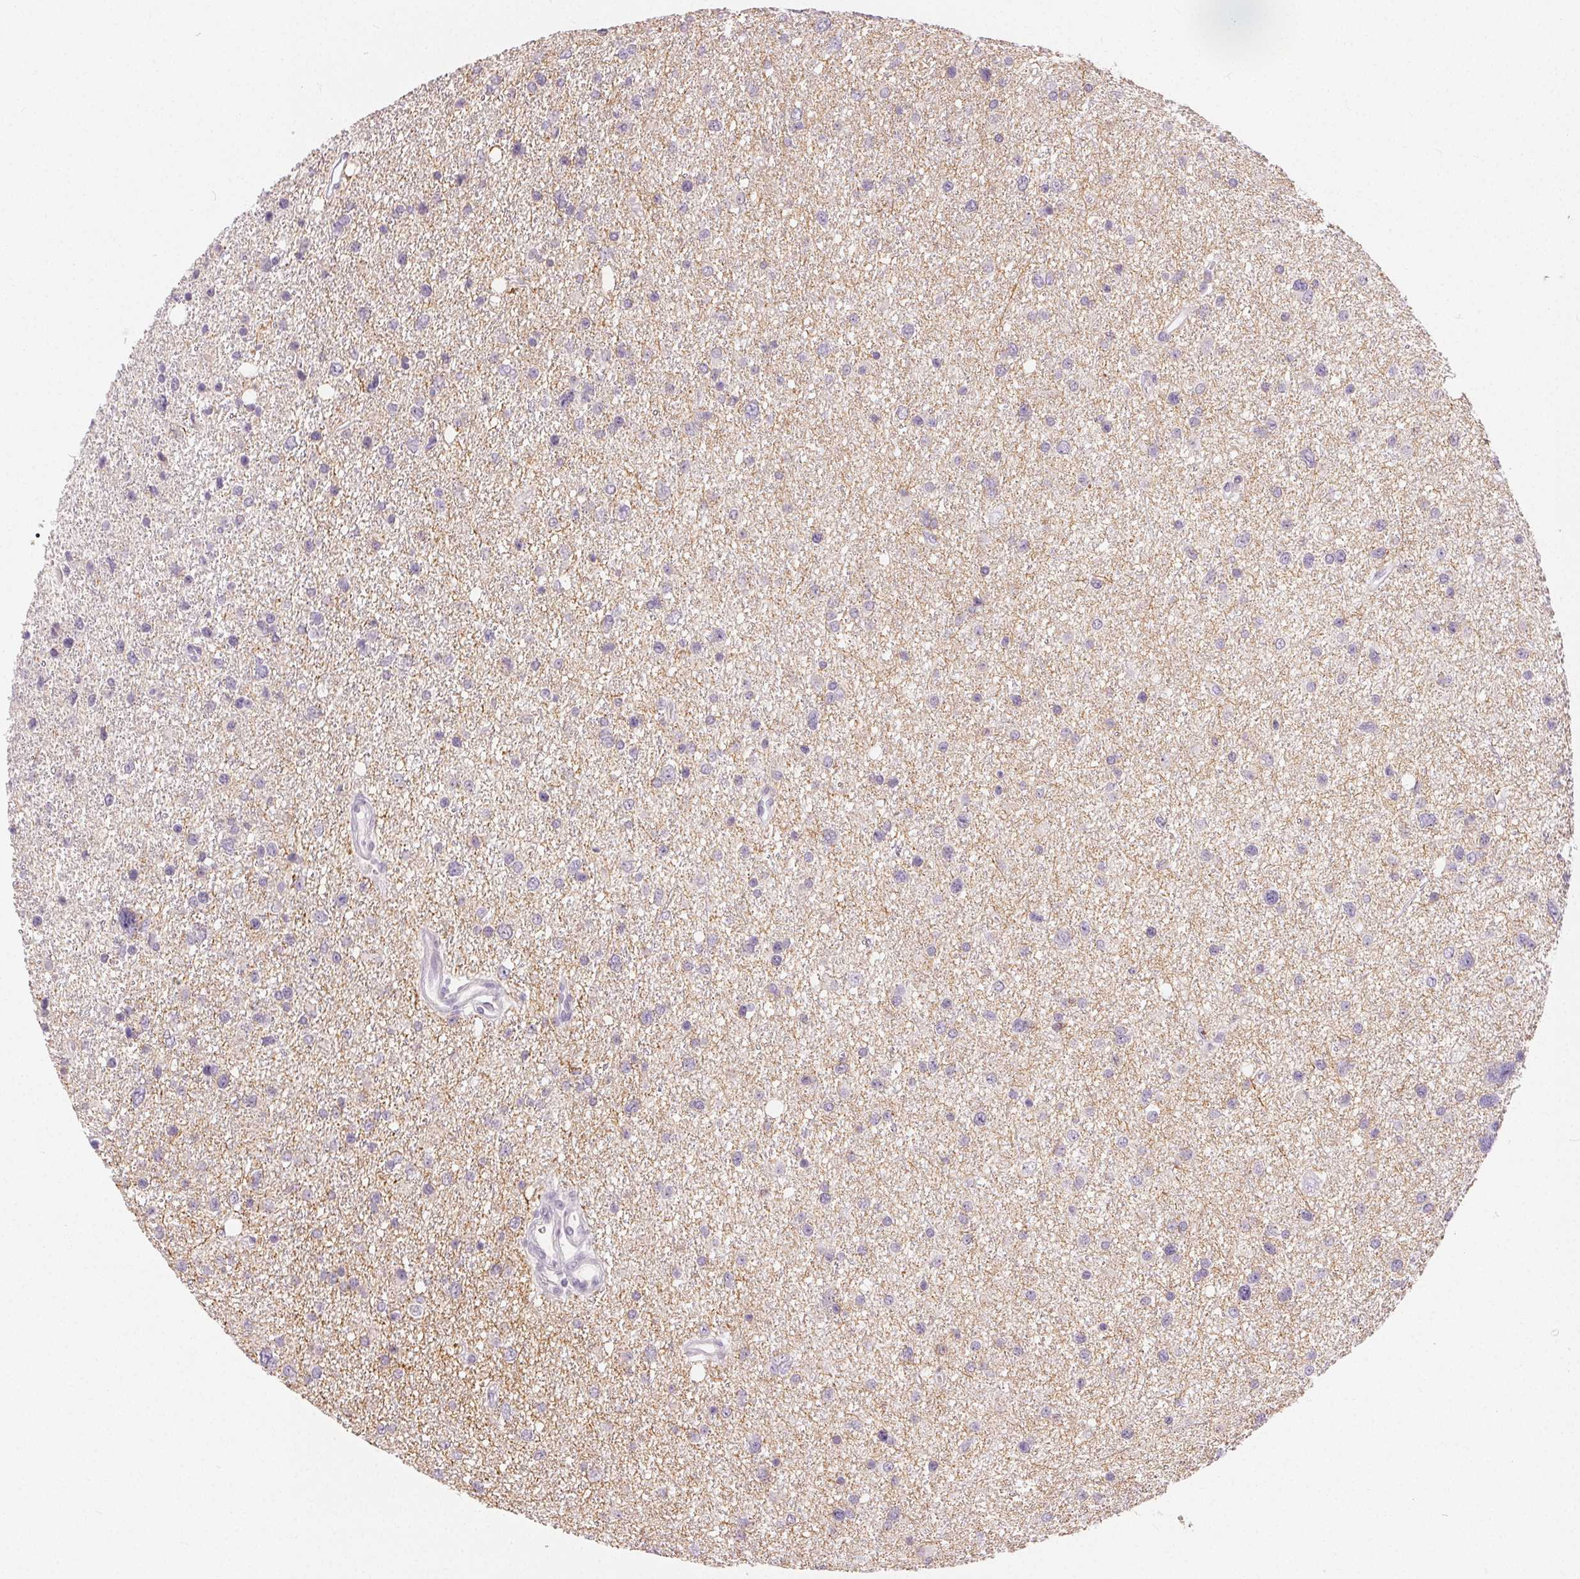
{"staining": {"intensity": "negative", "quantity": "none", "location": "none"}, "tissue": "glioma", "cell_type": "Tumor cells", "image_type": "cancer", "snomed": [{"axis": "morphology", "description": "Glioma, malignant, Low grade"}, {"axis": "topography", "description": "Brain"}], "caption": "Tumor cells show no significant protein positivity in malignant glioma (low-grade).", "gene": "SFTPD", "patient": {"sex": "female", "age": 55}}